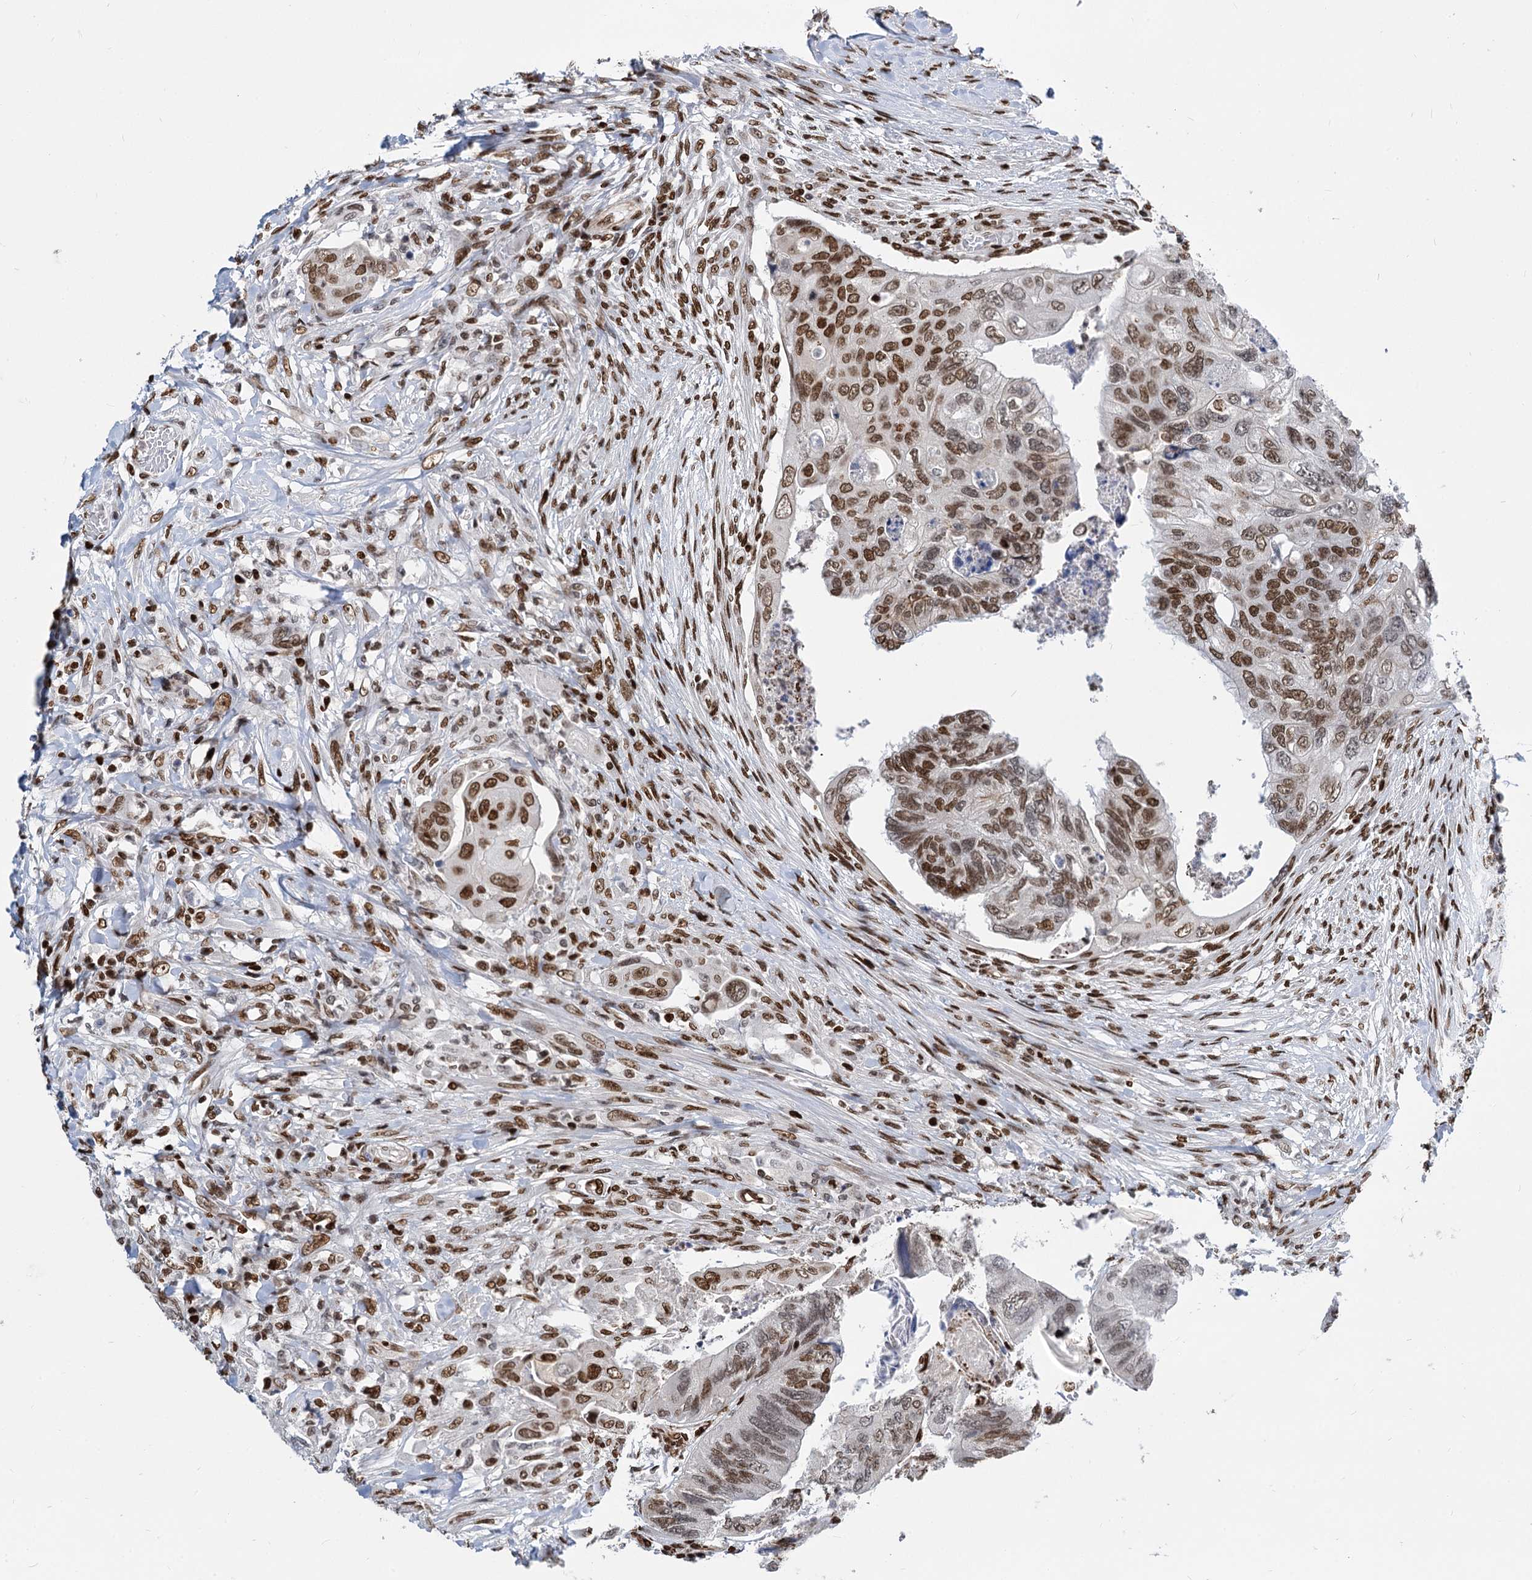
{"staining": {"intensity": "strong", "quantity": ">75%", "location": "nuclear"}, "tissue": "colorectal cancer", "cell_type": "Tumor cells", "image_type": "cancer", "snomed": [{"axis": "morphology", "description": "Adenocarcinoma, NOS"}, {"axis": "topography", "description": "Rectum"}], "caption": "The image exhibits a brown stain indicating the presence of a protein in the nuclear of tumor cells in colorectal cancer.", "gene": "MECP2", "patient": {"sex": "male", "age": 63}}